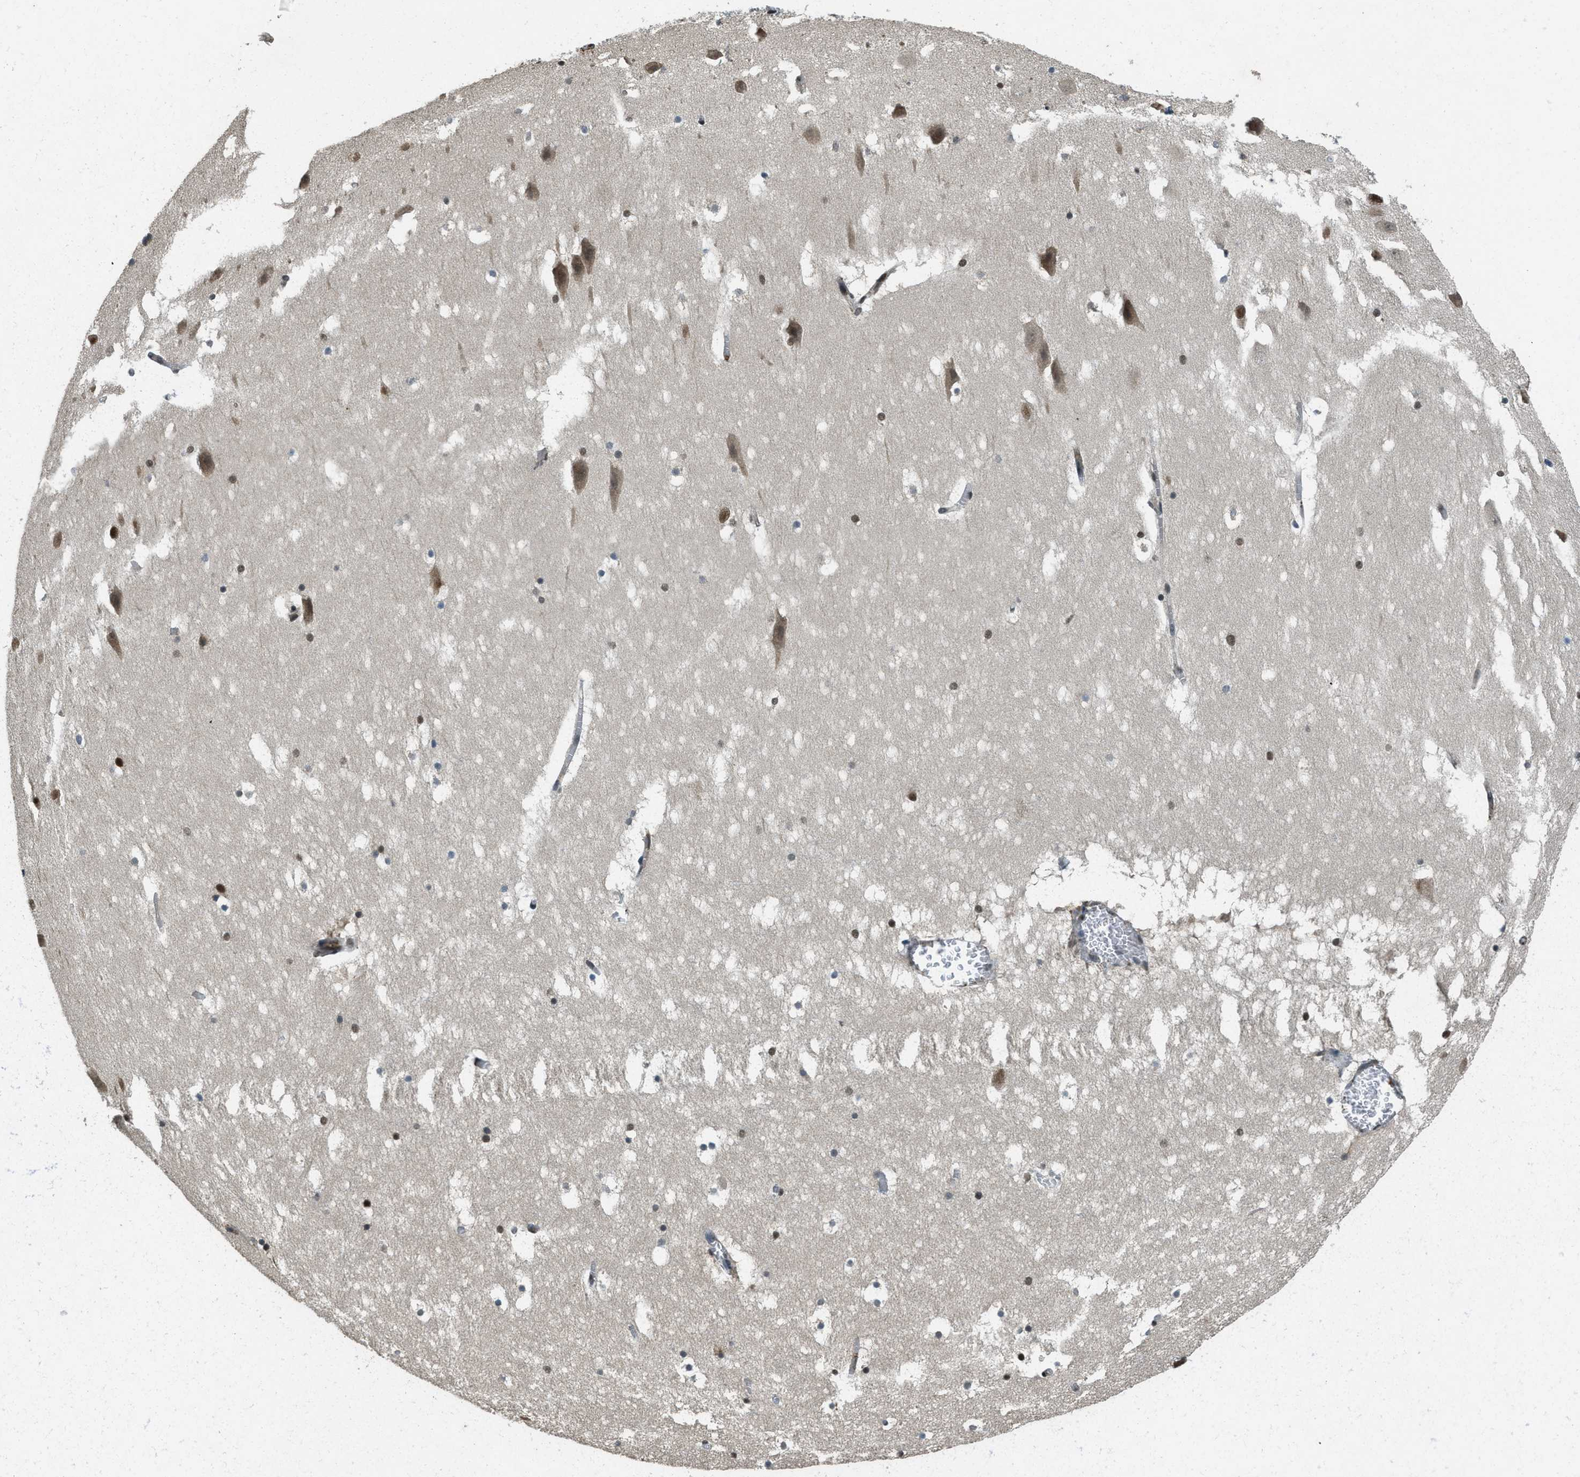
{"staining": {"intensity": "moderate", "quantity": ">75%", "location": "nuclear"}, "tissue": "hippocampus", "cell_type": "Glial cells", "image_type": "normal", "snomed": [{"axis": "morphology", "description": "Normal tissue, NOS"}, {"axis": "topography", "description": "Hippocampus"}], "caption": "There is medium levels of moderate nuclear positivity in glial cells of benign hippocampus, as demonstrated by immunohistochemical staining (brown color).", "gene": "ZNF148", "patient": {"sex": "male", "age": 45}}